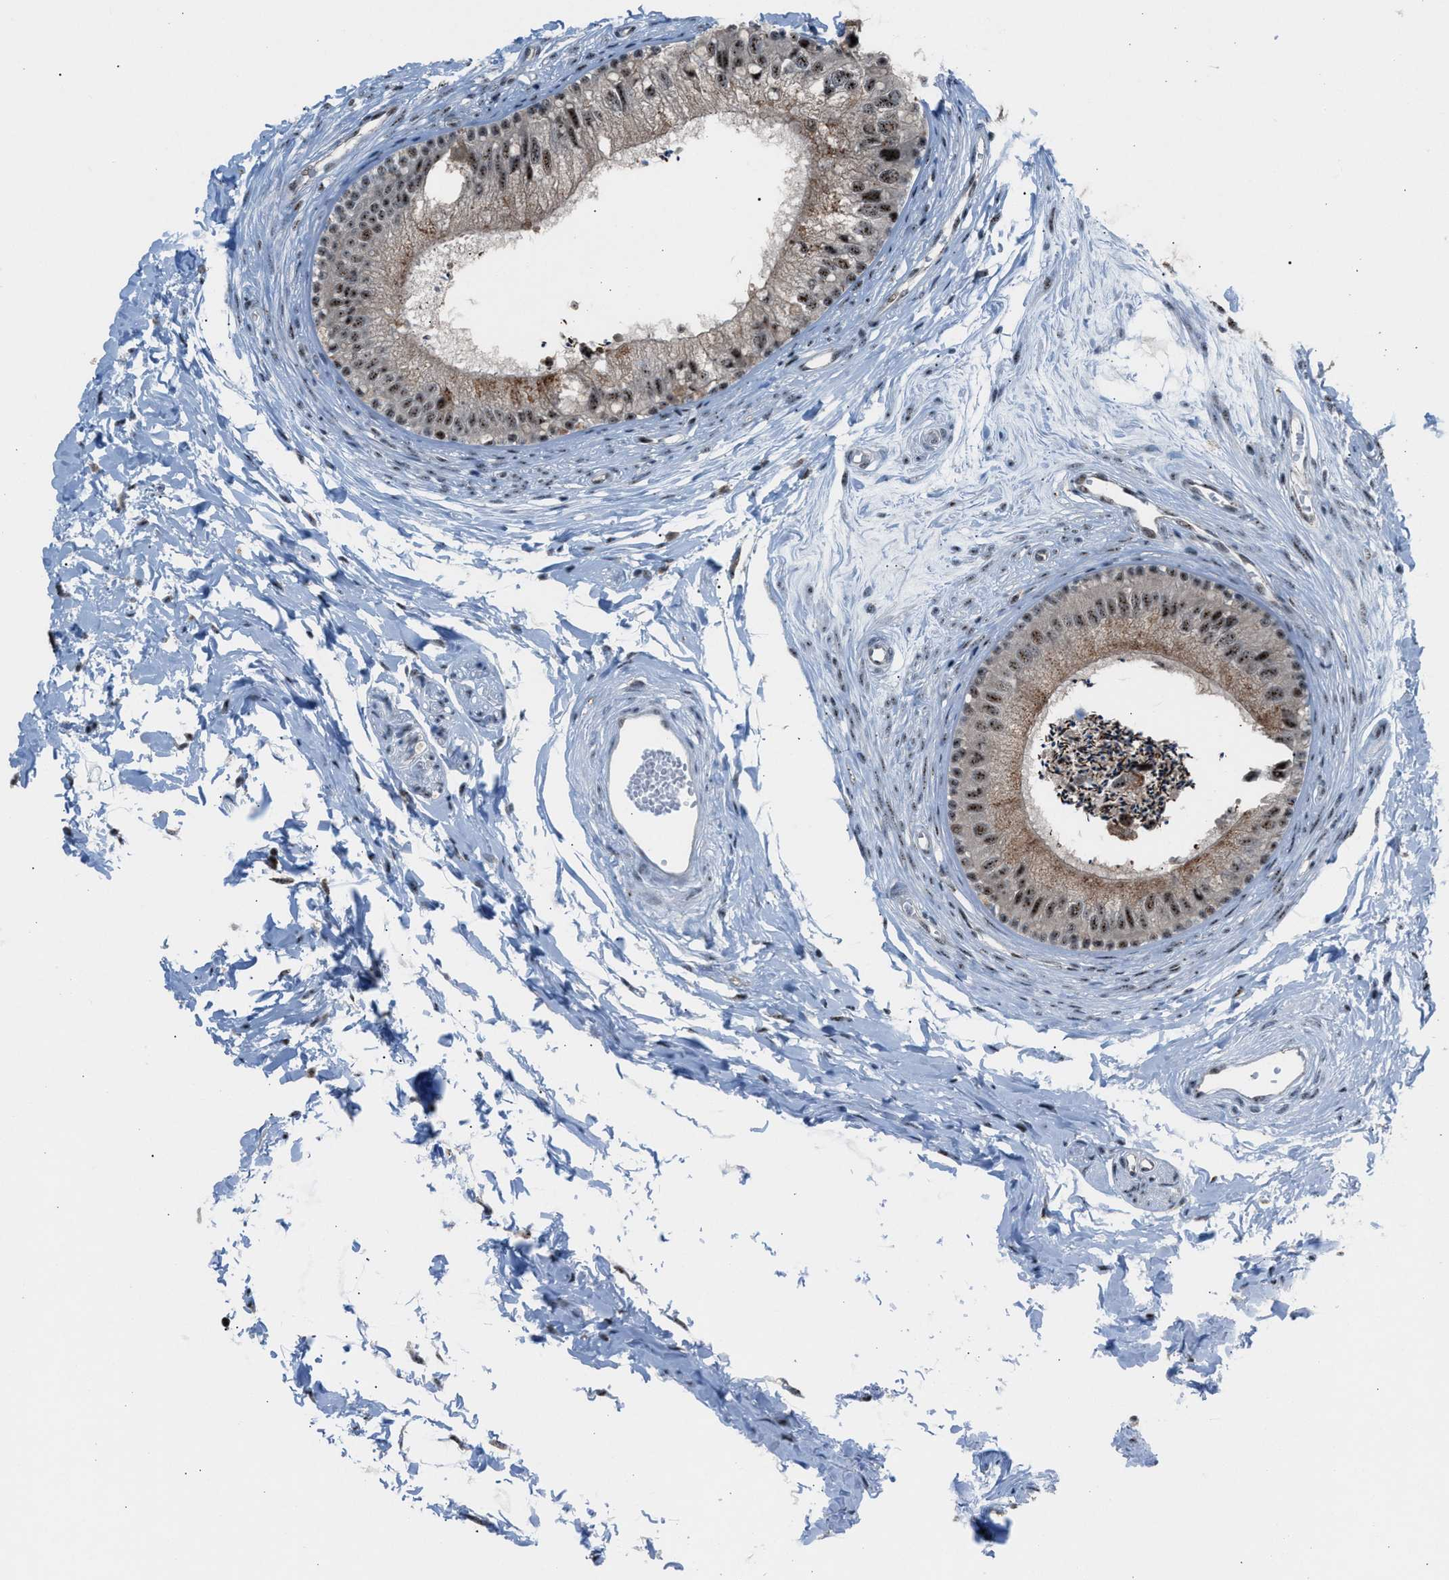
{"staining": {"intensity": "moderate", "quantity": ">75%", "location": "nuclear"}, "tissue": "epididymis", "cell_type": "Glandular cells", "image_type": "normal", "snomed": [{"axis": "morphology", "description": "Normal tissue, NOS"}, {"axis": "topography", "description": "Epididymis"}], "caption": "A brown stain shows moderate nuclear positivity of a protein in glandular cells of normal epididymis.", "gene": "CENPP", "patient": {"sex": "male", "age": 56}}